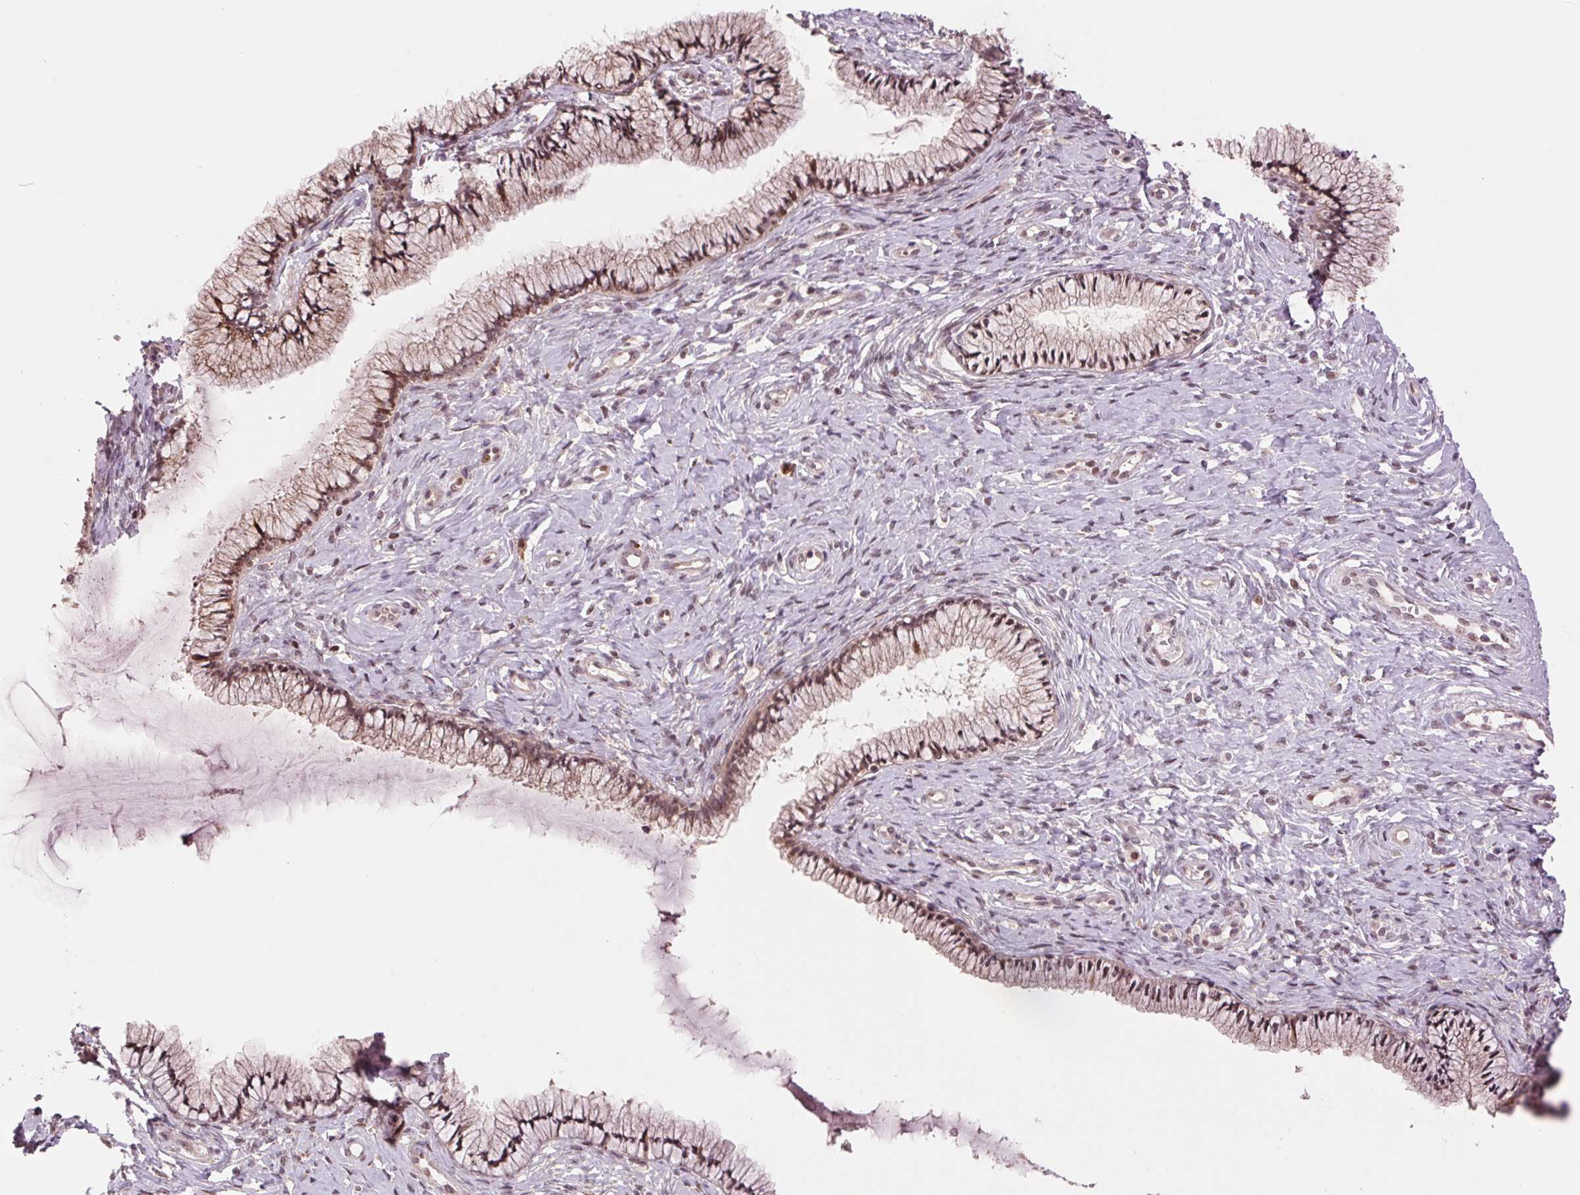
{"staining": {"intensity": "weak", "quantity": "25%-75%", "location": "cytoplasmic/membranous,nuclear"}, "tissue": "cervix", "cell_type": "Glandular cells", "image_type": "normal", "snomed": [{"axis": "morphology", "description": "Normal tissue, NOS"}, {"axis": "topography", "description": "Cervix"}], "caption": "DAB (3,3'-diaminobenzidine) immunohistochemical staining of unremarkable human cervix reveals weak cytoplasmic/membranous,nuclear protein expression in about 25%-75% of glandular cells. (DAB IHC with brightfield microscopy, high magnification).", "gene": "CHMP4B", "patient": {"sex": "female", "age": 37}}